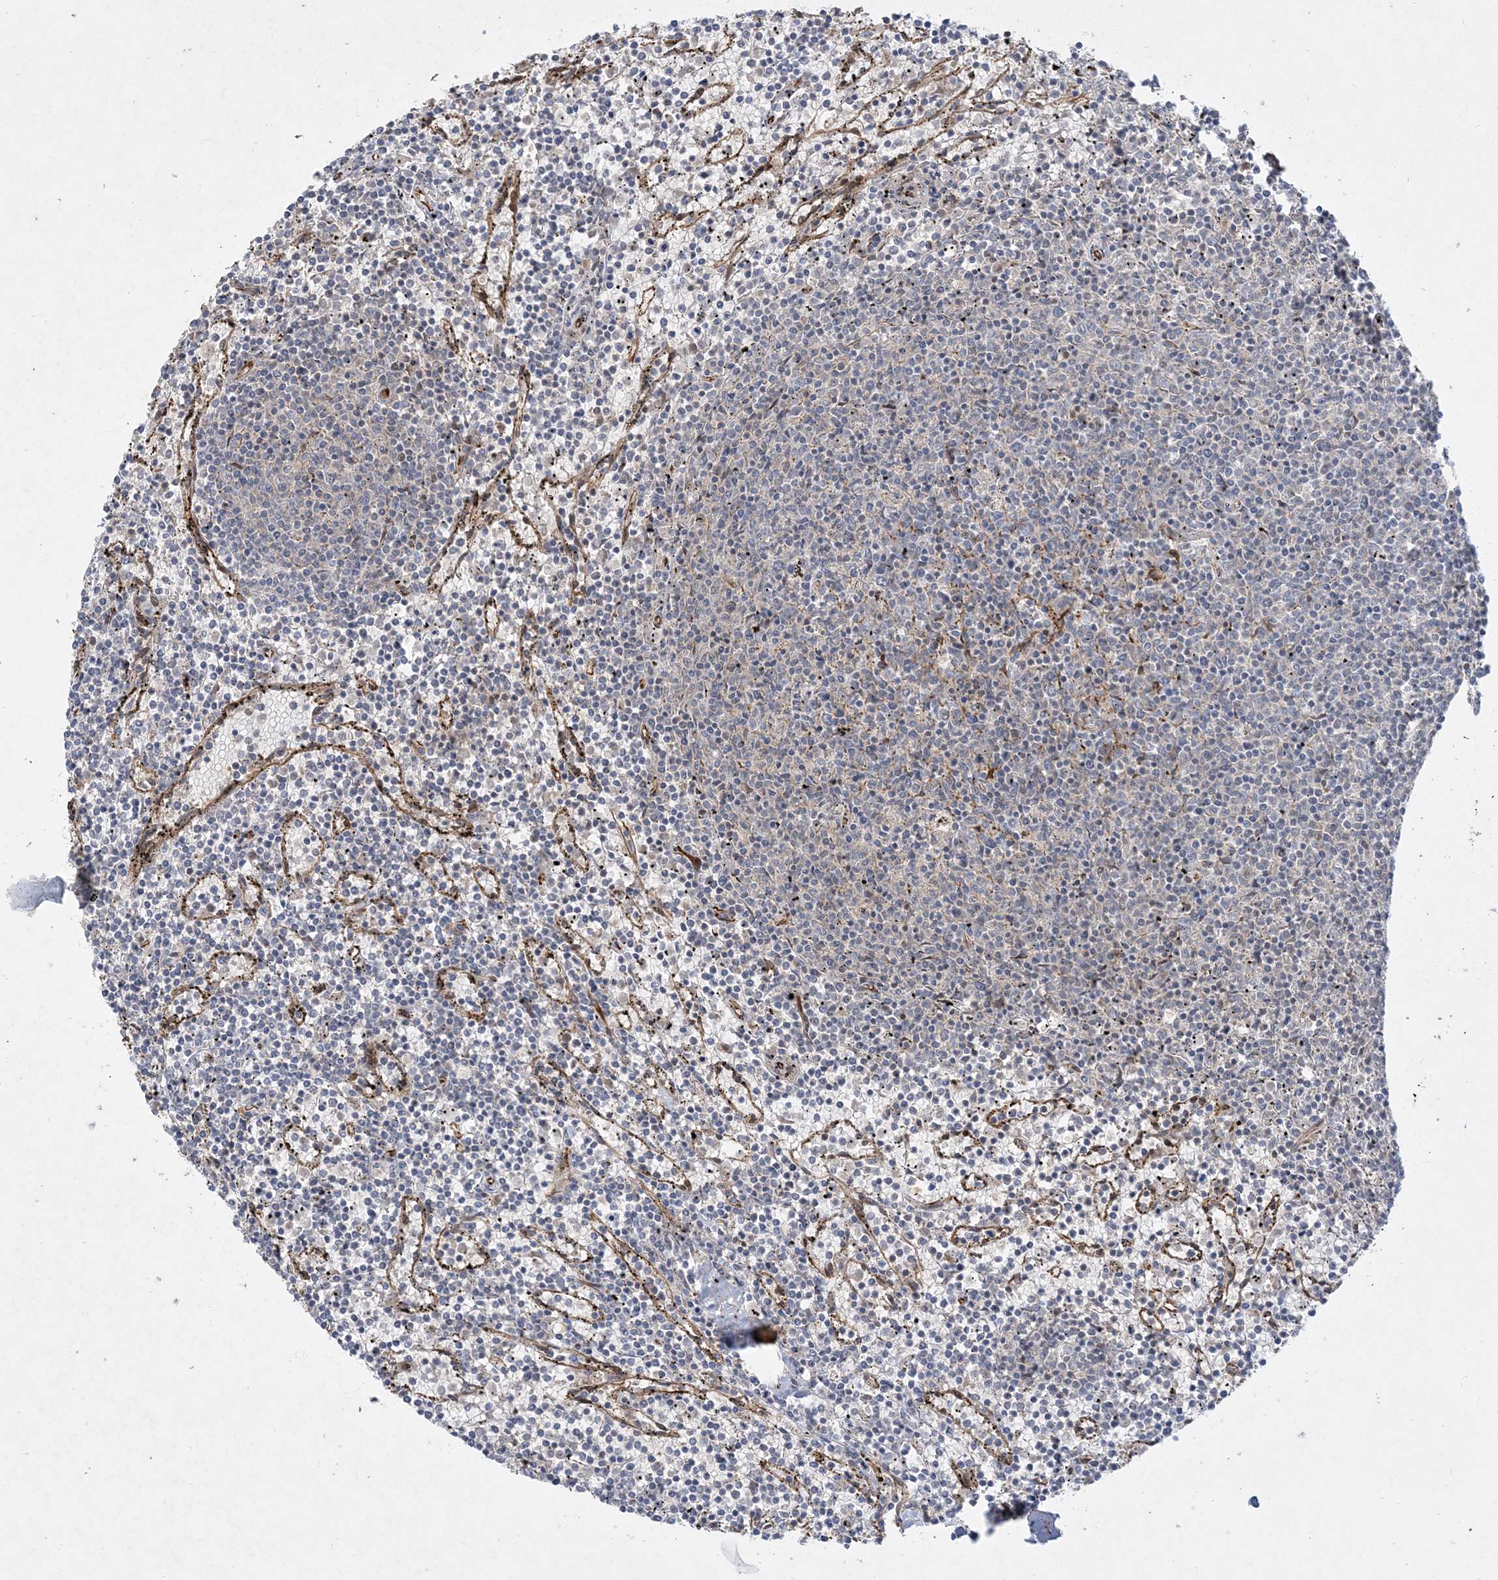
{"staining": {"intensity": "negative", "quantity": "none", "location": "none"}, "tissue": "lymphoma", "cell_type": "Tumor cells", "image_type": "cancer", "snomed": [{"axis": "morphology", "description": "Malignant lymphoma, non-Hodgkin's type, Low grade"}, {"axis": "topography", "description": "Spleen"}], "caption": "The photomicrograph shows no staining of tumor cells in low-grade malignant lymphoma, non-Hodgkin's type. (DAB (3,3'-diaminobenzidine) immunohistochemistry (IHC) visualized using brightfield microscopy, high magnification).", "gene": "INPP1", "patient": {"sex": "female", "age": 50}}